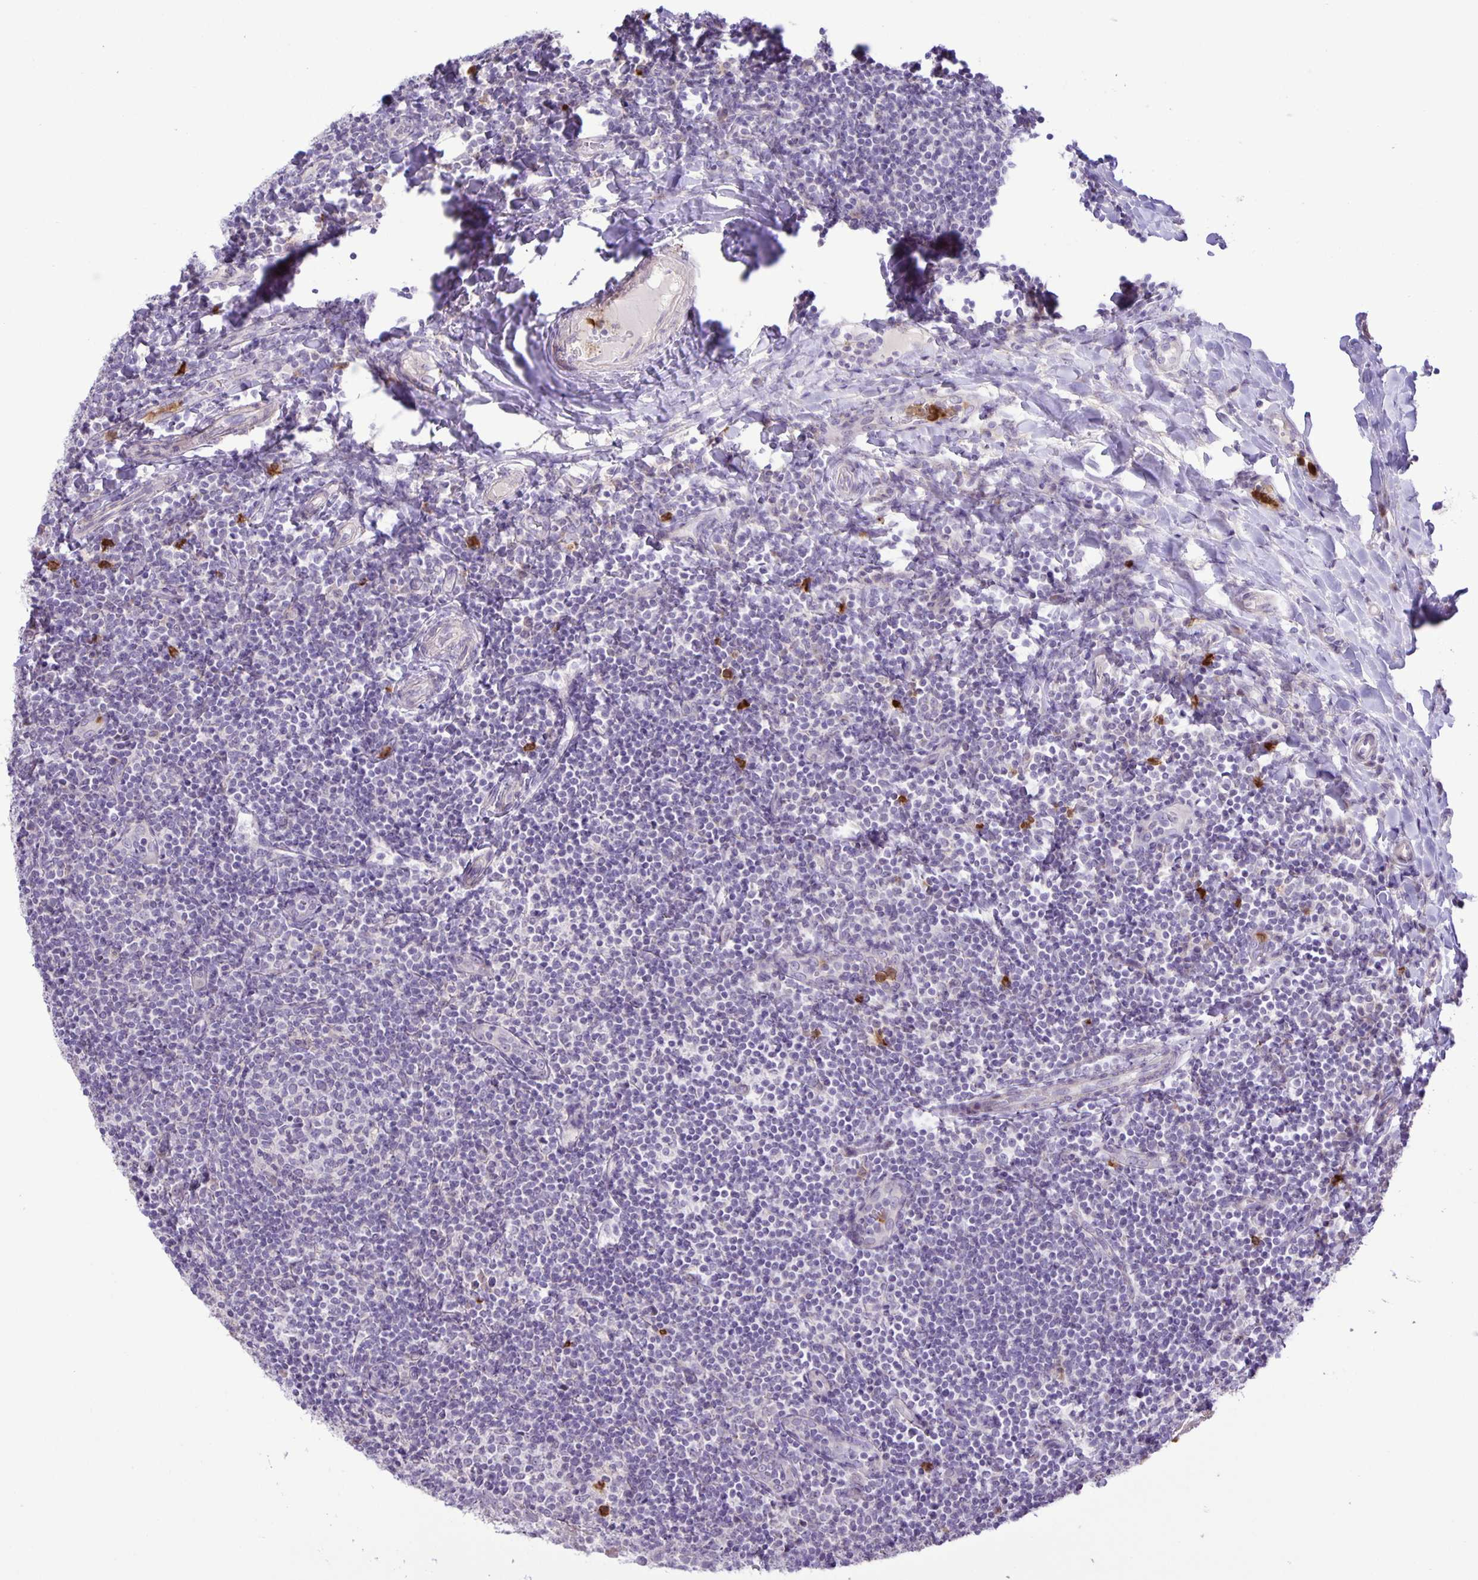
{"staining": {"intensity": "negative", "quantity": "none", "location": "none"}, "tissue": "tonsil", "cell_type": "Germinal center cells", "image_type": "normal", "snomed": [{"axis": "morphology", "description": "Normal tissue, NOS"}, {"axis": "topography", "description": "Tonsil"}], "caption": "High power microscopy image of an immunohistochemistry (IHC) photomicrograph of normal tonsil, revealing no significant staining in germinal center cells.", "gene": "ADCK1", "patient": {"sex": "female", "age": 10}}